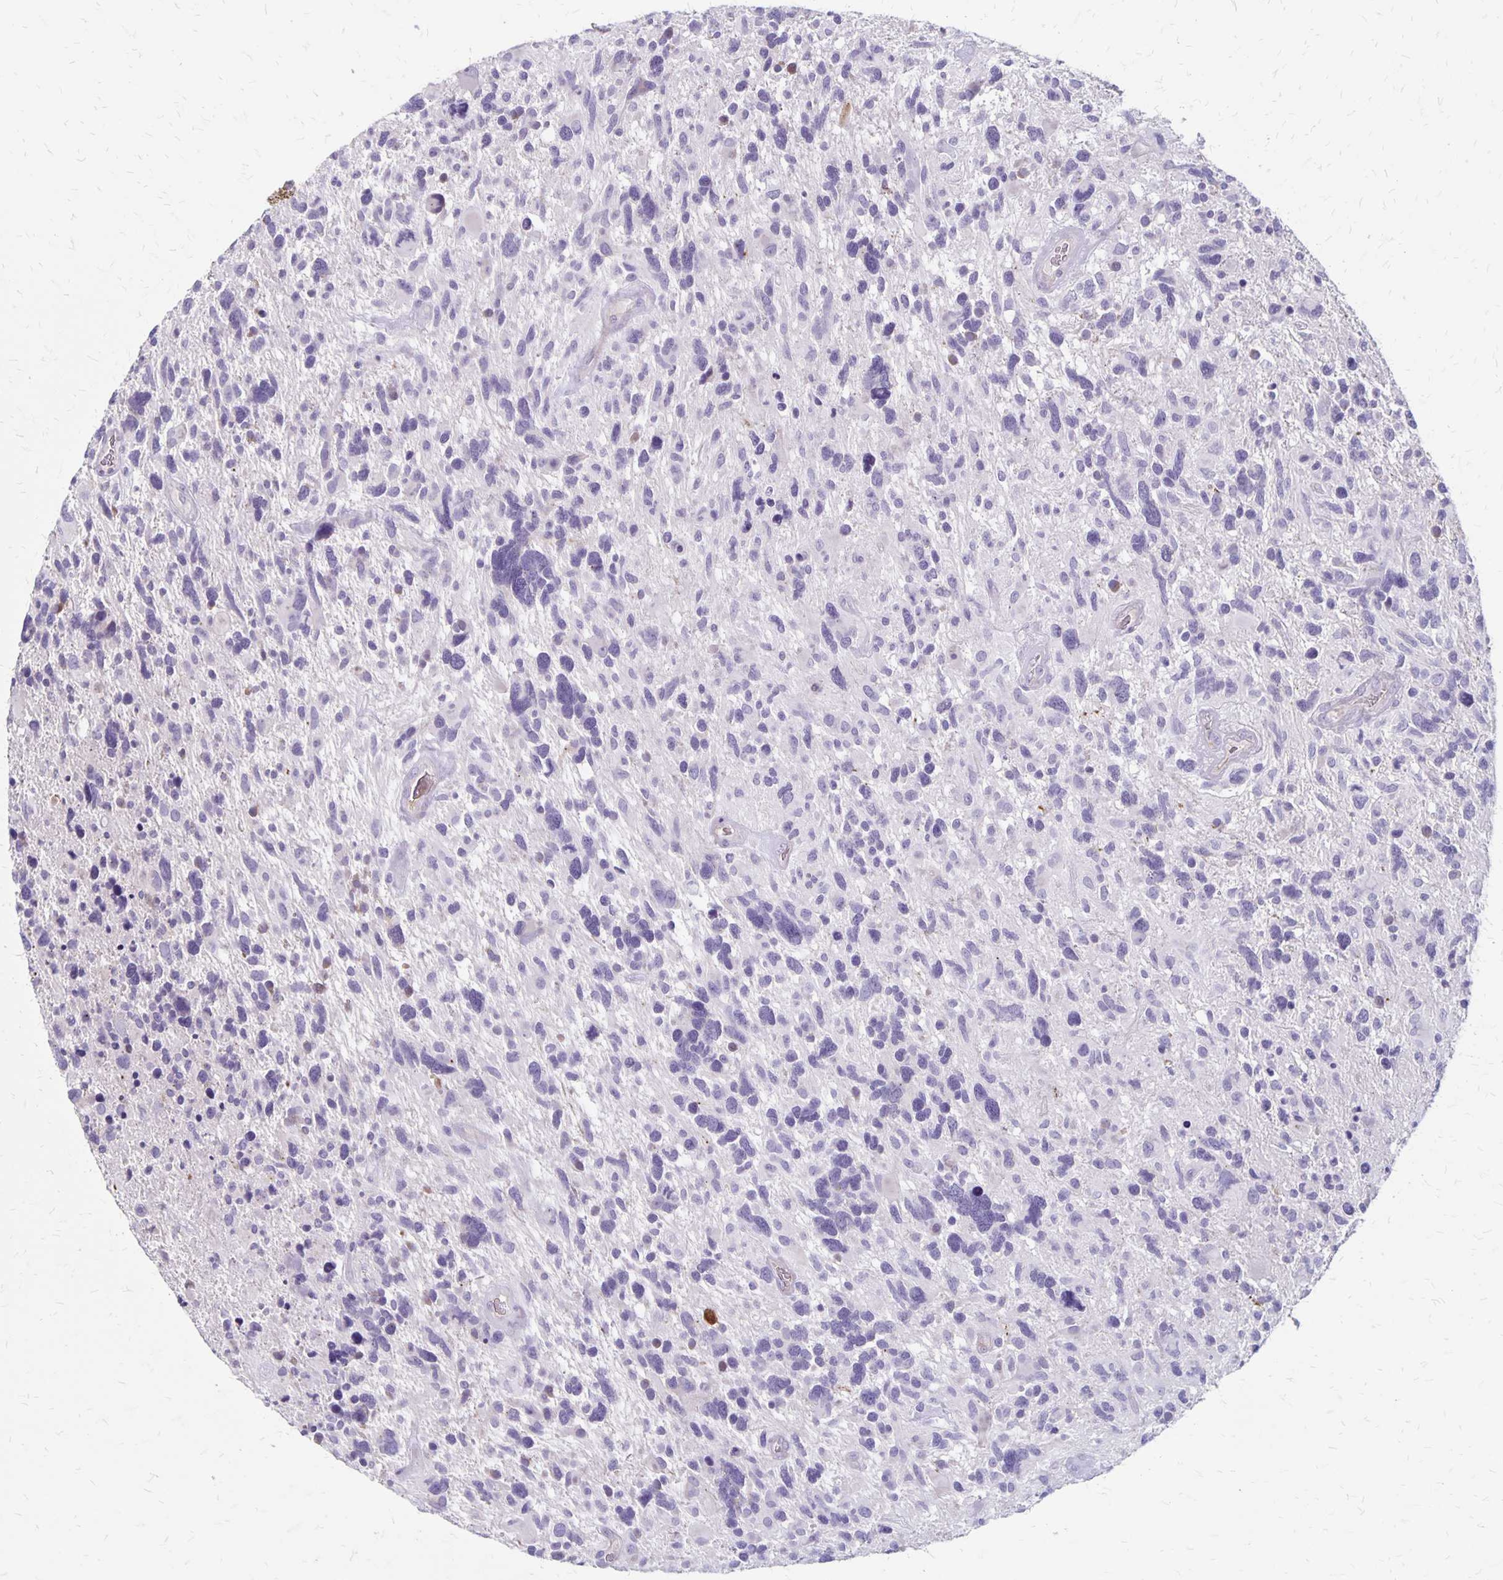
{"staining": {"intensity": "negative", "quantity": "none", "location": "none"}, "tissue": "glioma", "cell_type": "Tumor cells", "image_type": "cancer", "snomed": [{"axis": "morphology", "description": "Glioma, malignant, High grade"}, {"axis": "topography", "description": "Brain"}], "caption": "An image of glioma stained for a protein demonstrates no brown staining in tumor cells. (Brightfield microscopy of DAB (3,3'-diaminobenzidine) immunohistochemistry at high magnification).", "gene": "HOMER1", "patient": {"sex": "male", "age": 49}}